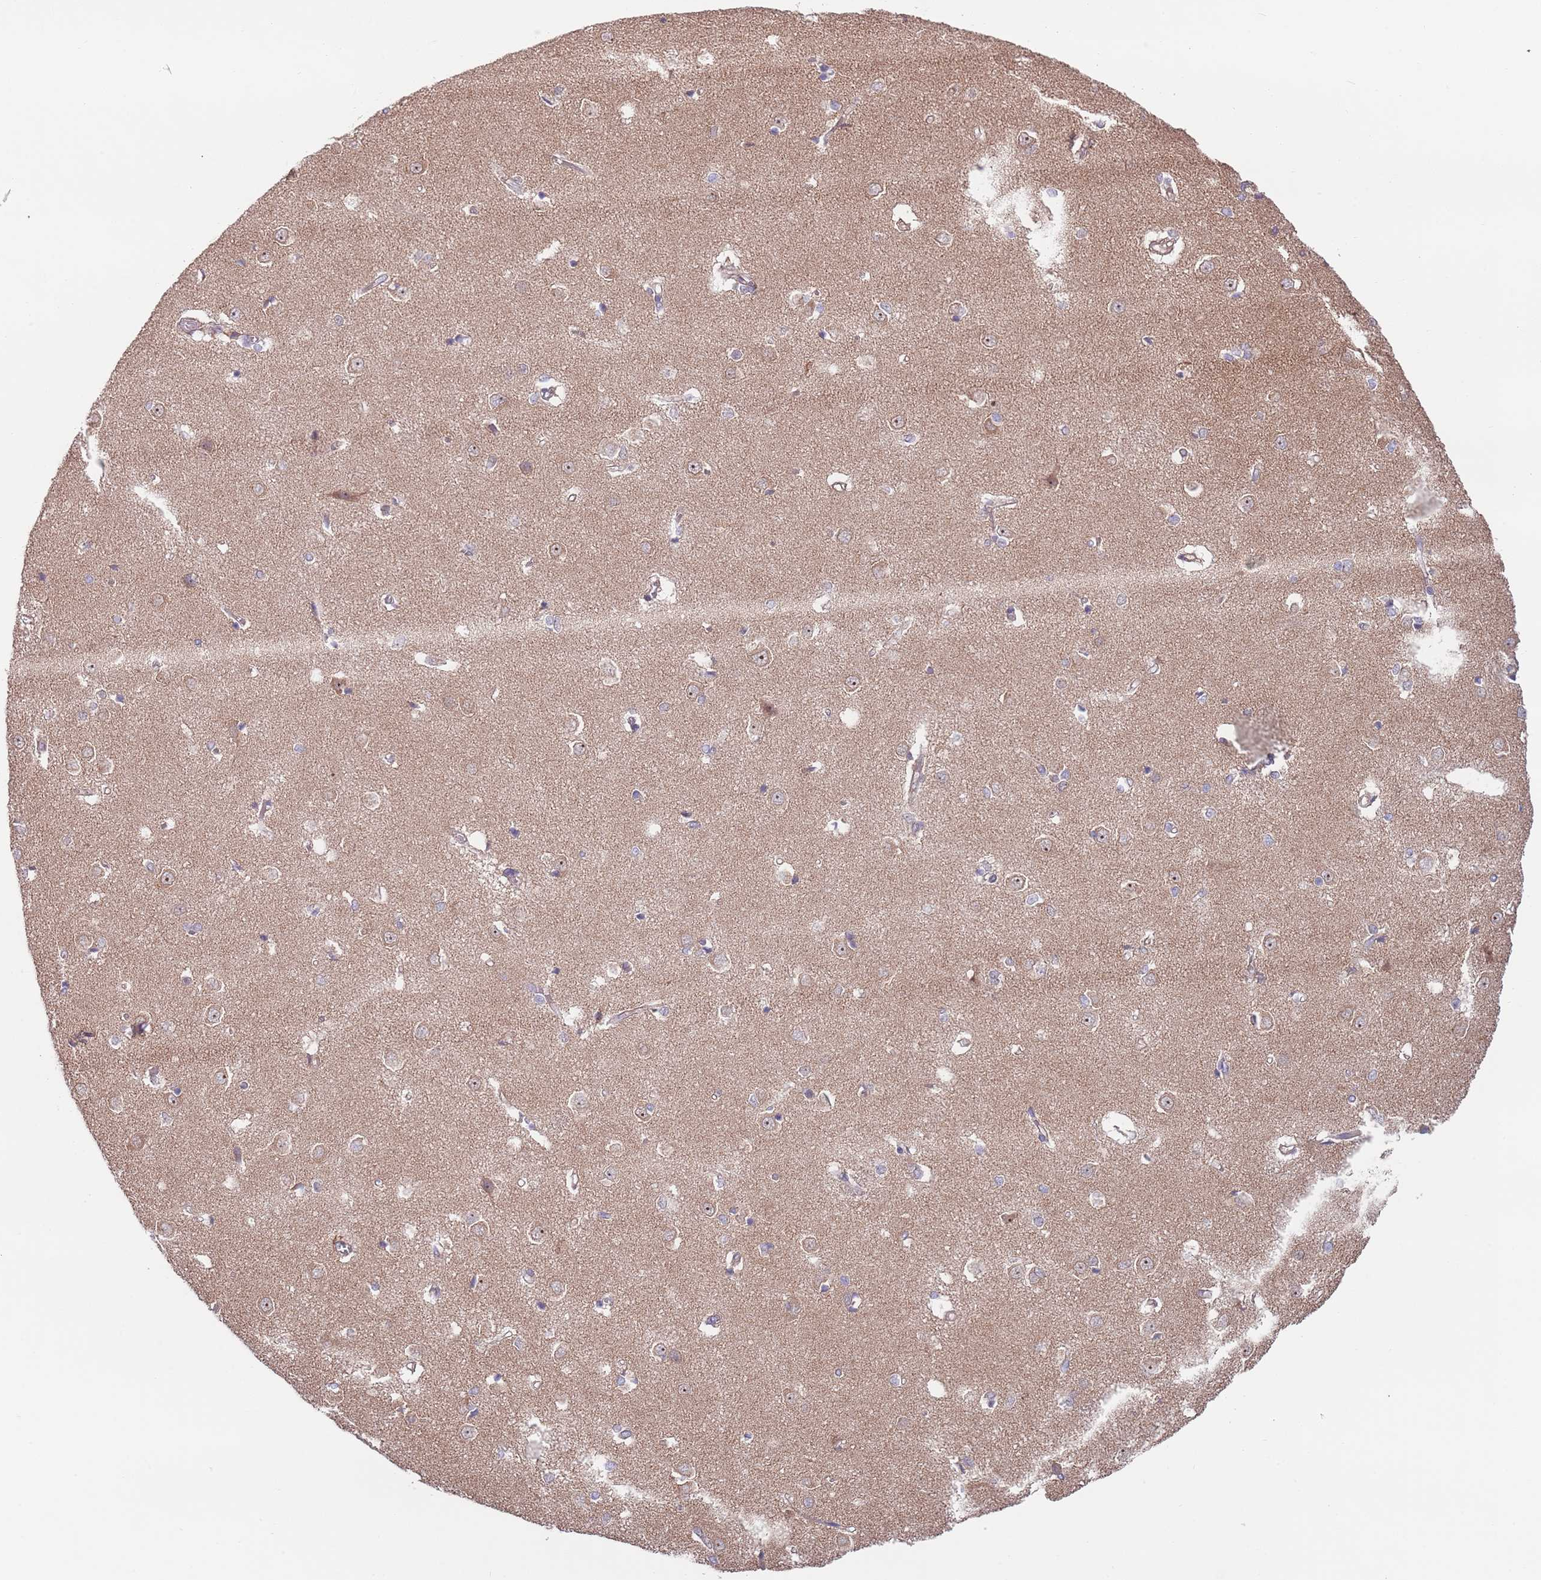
{"staining": {"intensity": "negative", "quantity": "none", "location": "none"}, "tissue": "caudate", "cell_type": "Glial cells", "image_type": "normal", "snomed": [{"axis": "morphology", "description": "Normal tissue, NOS"}, {"axis": "topography", "description": "Lateral ventricle wall"}], "caption": "This is a micrograph of immunohistochemistry (IHC) staining of benign caudate, which shows no positivity in glial cells.", "gene": "EIF3F", "patient": {"sex": "male", "age": 37}}